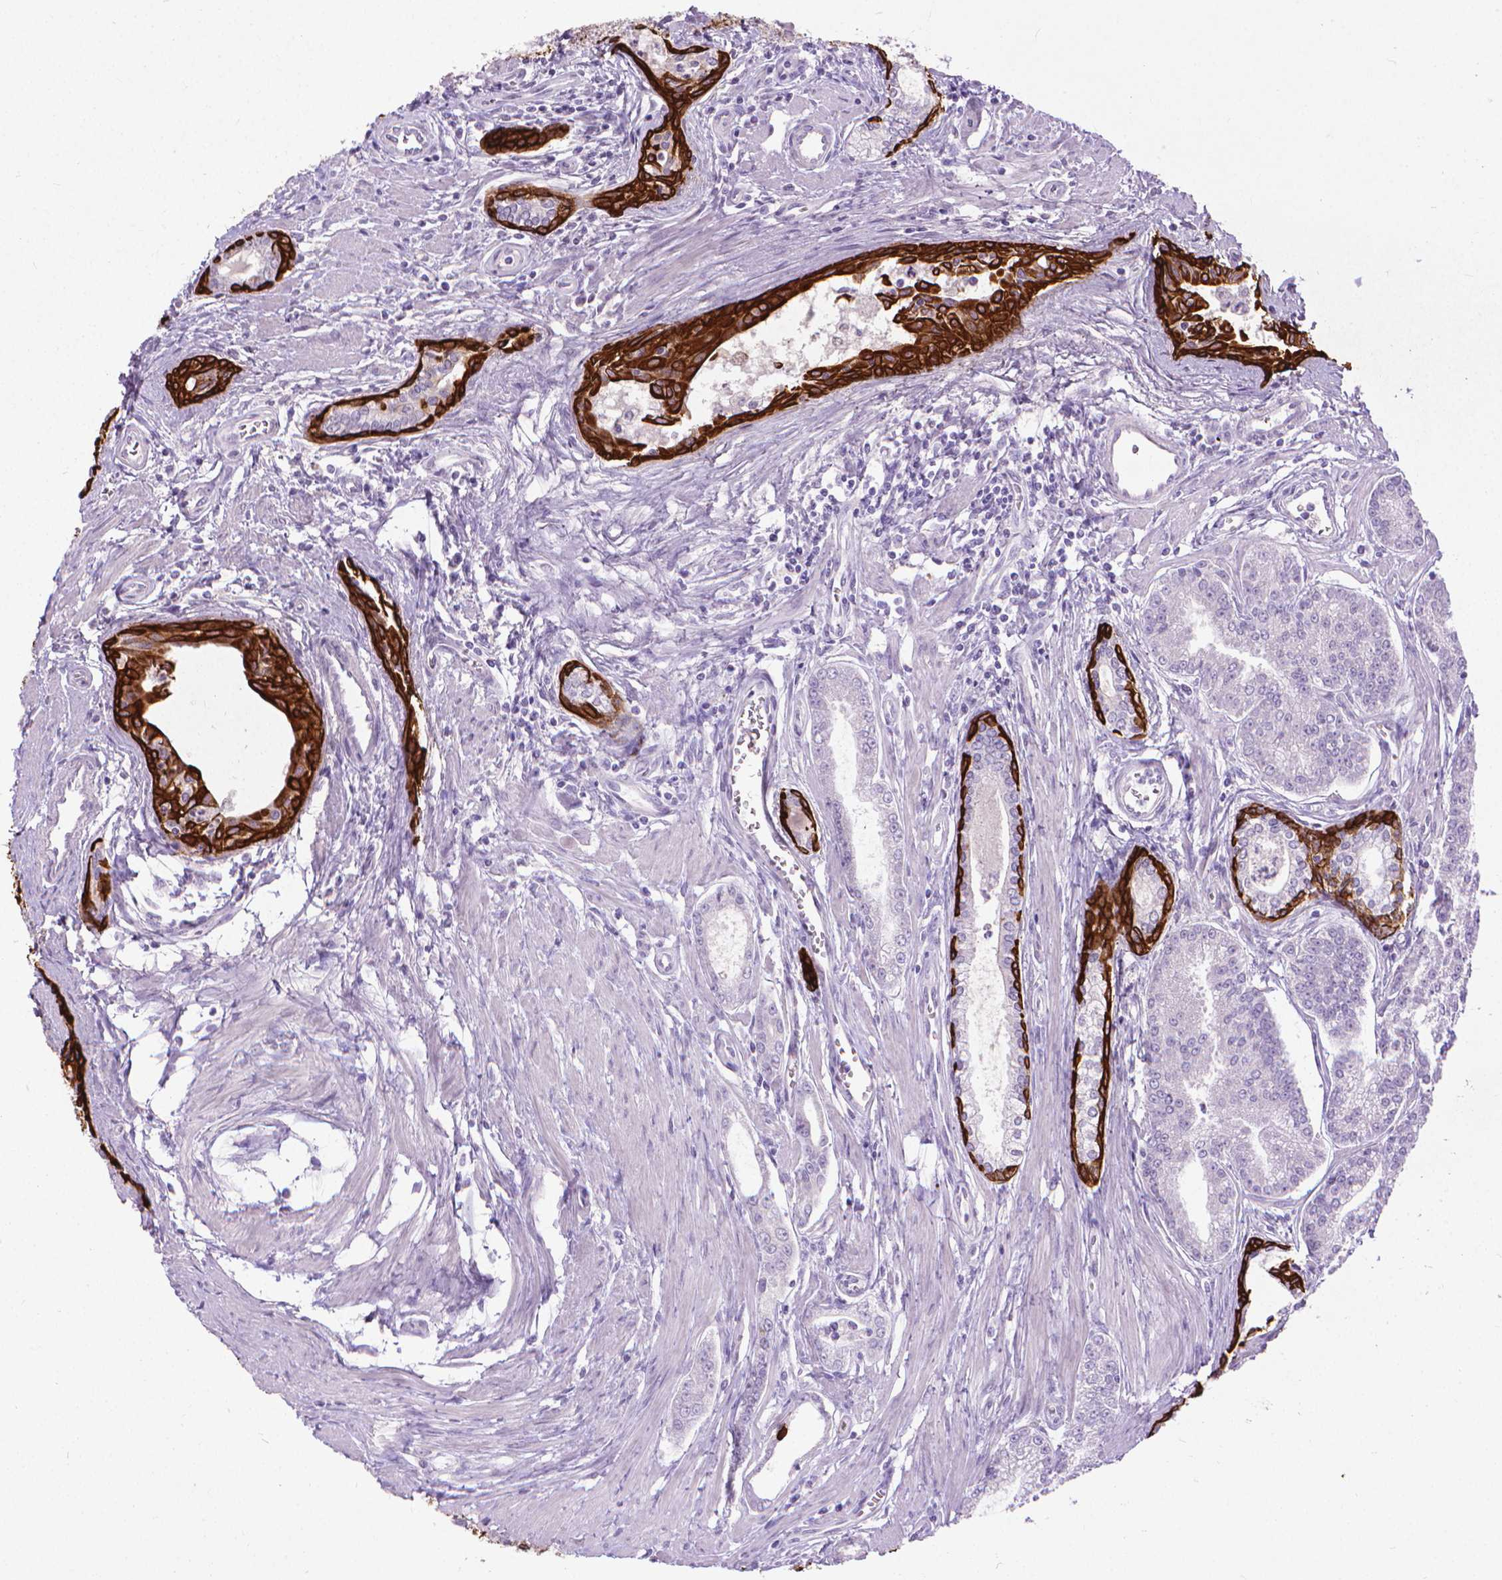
{"staining": {"intensity": "negative", "quantity": "none", "location": "none"}, "tissue": "prostate cancer", "cell_type": "Tumor cells", "image_type": "cancer", "snomed": [{"axis": "morphology", "description": "Adenocarcinoma, NOS"}, {"axis": "topography", "description": "Prostate"}], "caption": "Protein analysis of prostate cancer exhibits no significant staining in tumor cells.", "gene": "KRT5", "patient": {"sex": "male", "age": 71}}